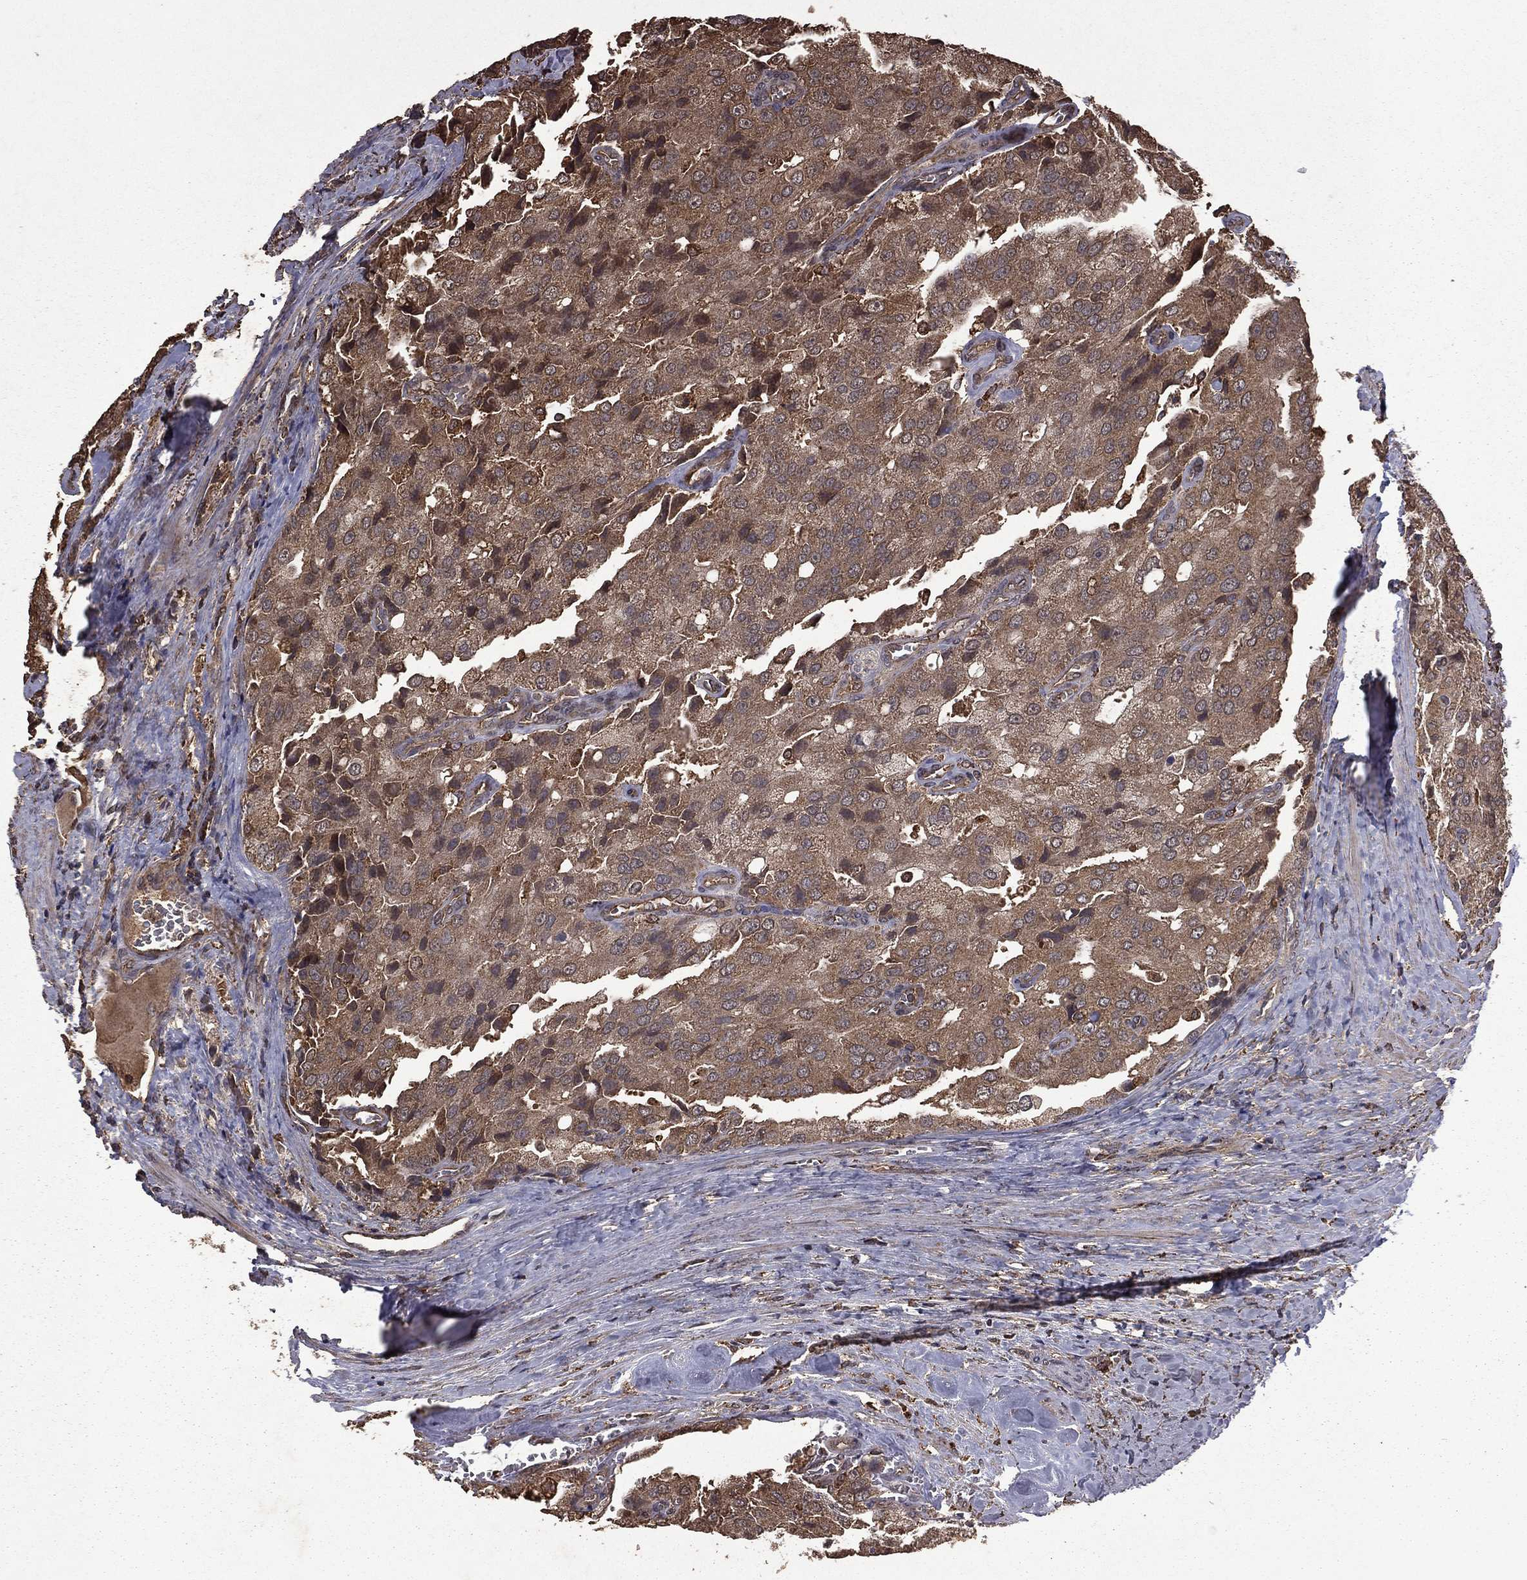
{"staining": {"intensity": "weak", "quantity": ">75%", "location": "cytoplasmic/membranous"}, "tissue": "prostate cancer", "cell_type": "Tumor cells", "image_type": "cancer", "snomed": [{"axis": "morphology", "description": "Adenocarcinoma, NOS"}, {"axis": "topography", "description": "Prostate and seminal vesicle, NOS"}, {"axis": "topography", "description": "Prostate"}], "caption": "There is low levels of weak cytoplasmic/membranous expression in tumor cells of adenocarcinoma (prostate), as demonstrated by immunohistochemical staining (brown color).", "gene": "BIRC6", "patient": {"sex": "male", "age": 67}}